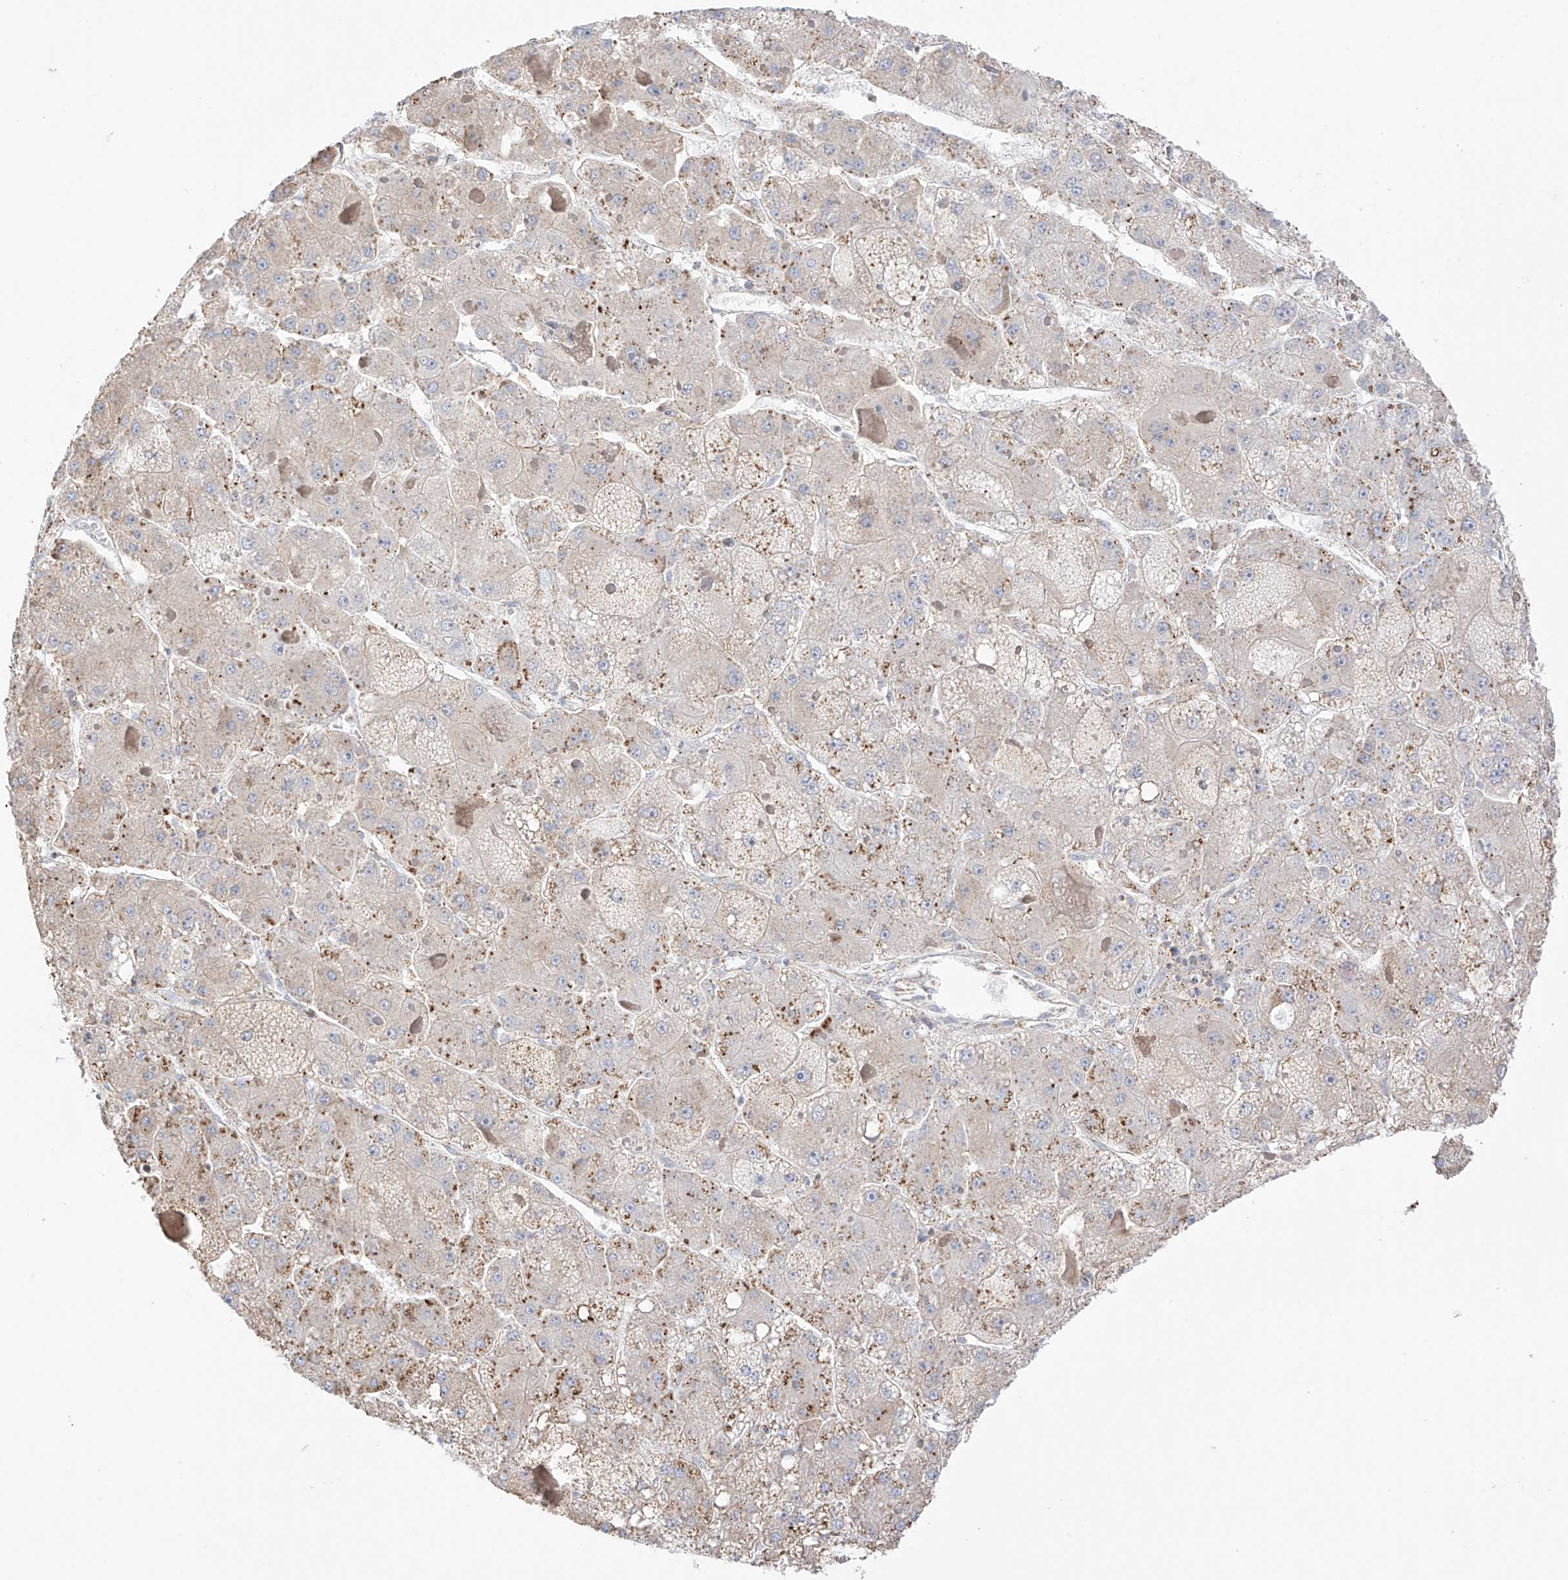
{"staining": {"intensity": "weak", "quantity": "<25%", "location": "cytoplasmic/membranous"}, "tissue": "liver cancer", "cell_type": "Tumor cells", "image_type": "cancer", "snomed": [{"axis": "morphology", "description": "Carcinoma, Hepatocellular, NOS"}, {"axis": "topography", "description": "Liver"}], "caption": "Tumor cells are negative for brown protein staining in liver cancer.", "gene": "XKR3", "patient": {"sex": "female", "age": 73}}